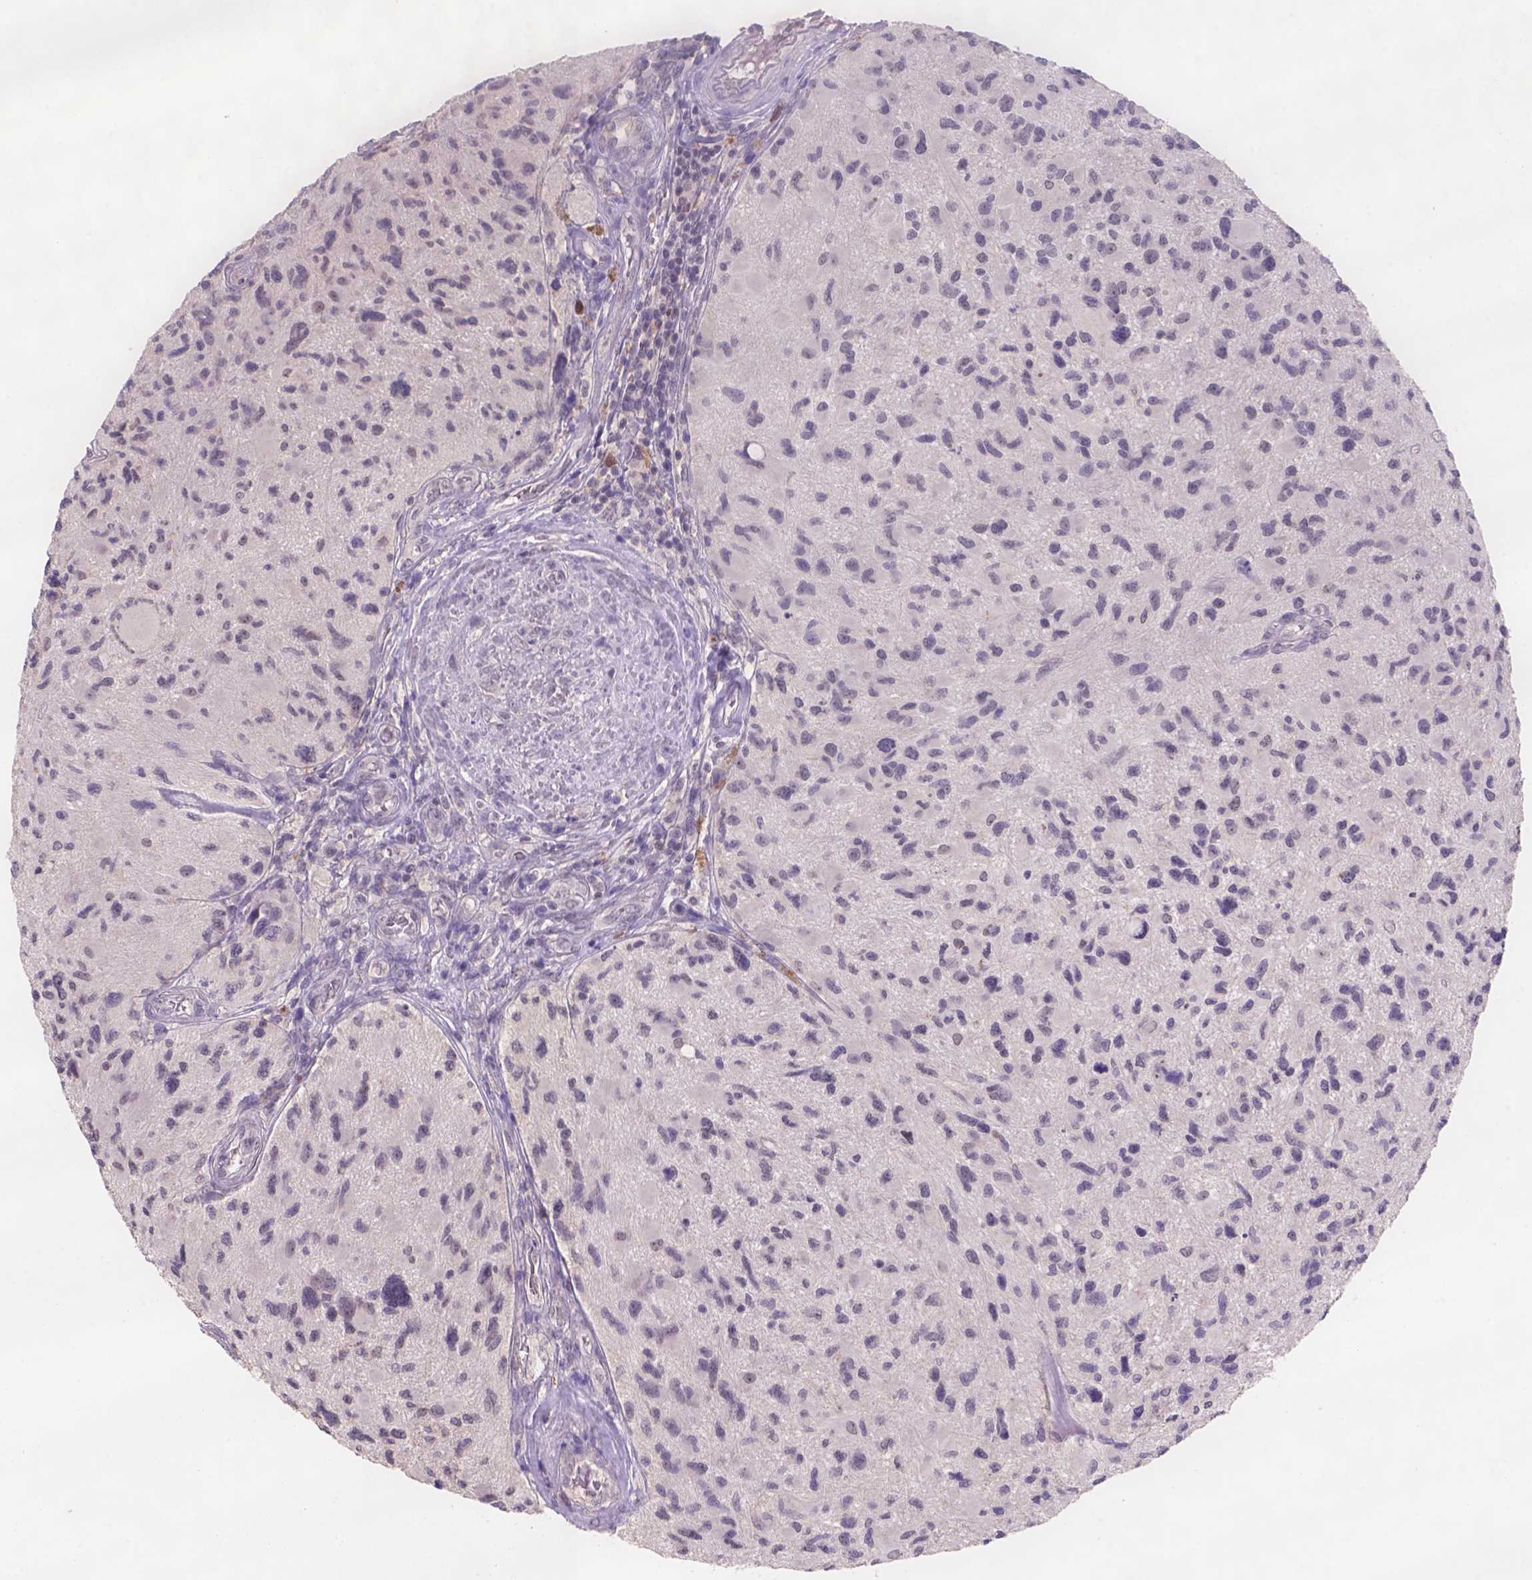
{"staining": {"intensity": "weak", "quantity": "25%-75%", "location": "nuclear"}, "tissue": "glioma", "cell_type": "Tumor cells", "image_type": "cancer", "snomed": [{"axis": "morphology", "description": "Glioma, malignant, NOS"}, {"axis": "morphology", "description": "Glioma, malignant, High grade"}, {"axis": "topography", "description": "Brain"}], "caption": "Malignant glioma stained with DAB (3,3'-diaminobenzidine) immunohistochemistry (IHC) displays low levels of weak nuclear expression in approximately 25%-75% of tumor cells. (Stains: DAB in brown, nuclei in blue, Microscopy: brightfield microscopy at high magnification).", "gene": "SCML4", "patient": {"sex": "female", "age": 71}}